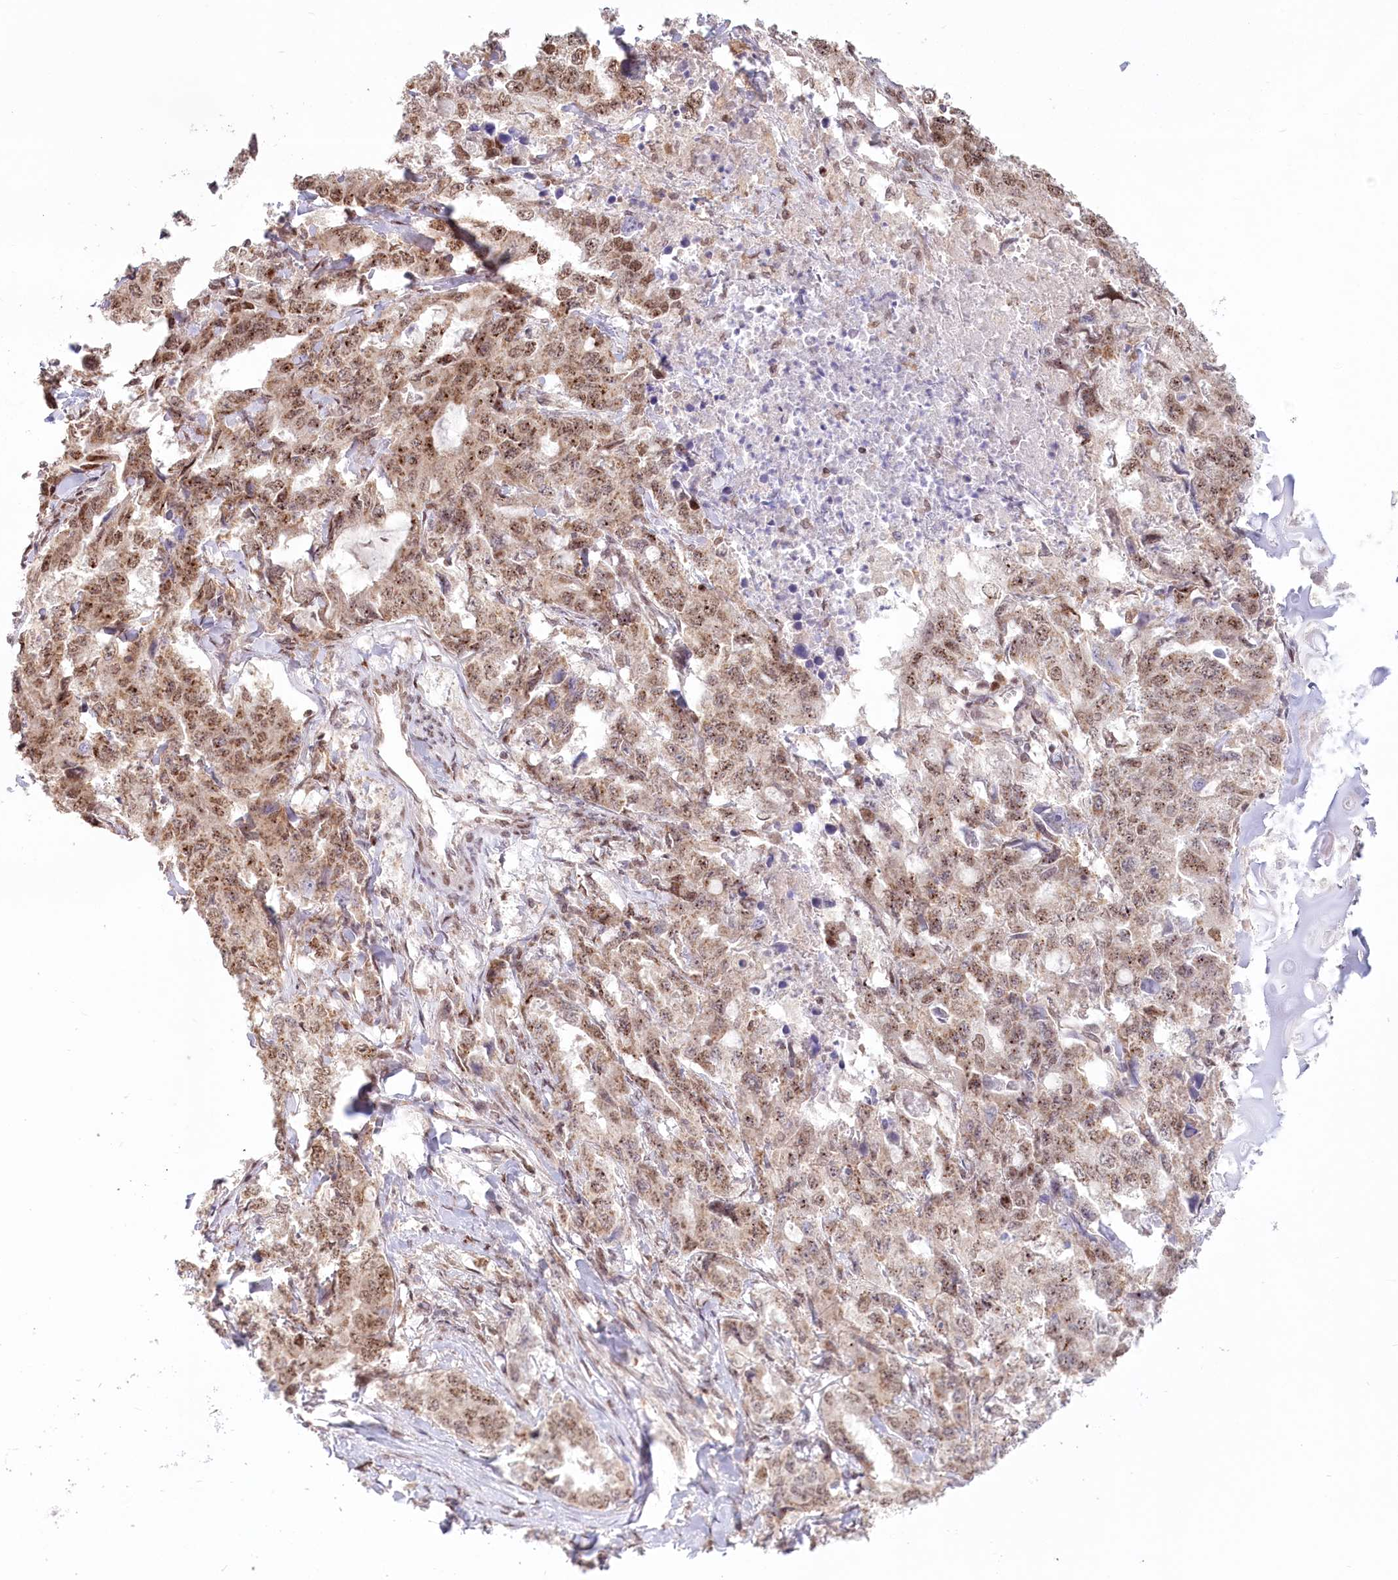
{"staining": {"intensity": "moderate", "quantity": ">75%", "location": "cytoplasmic/membranous,nuclear"}, "tissue": "lung cancer", "cell_type": "Tumor cells", "image_type": "cancer", "snomed": [{"axis": "morphology", "description": "Adenocarcinoma, NOS"}, {"axis": "topography", "description": "Lung"}], "caption": "Brown immunohistochemical staining in lung cancer demonstrates moderate cytoplasmic/membranous and nuclear staining in about >75% of tumor cells. The staining was performed using DAB to visualize the protein expression in brown, while the nuclei were stained in blue with hematoxylin (Magnification: 20x).", "gene": "PYURF", "patient": {"sex": "female", "age": 51}}